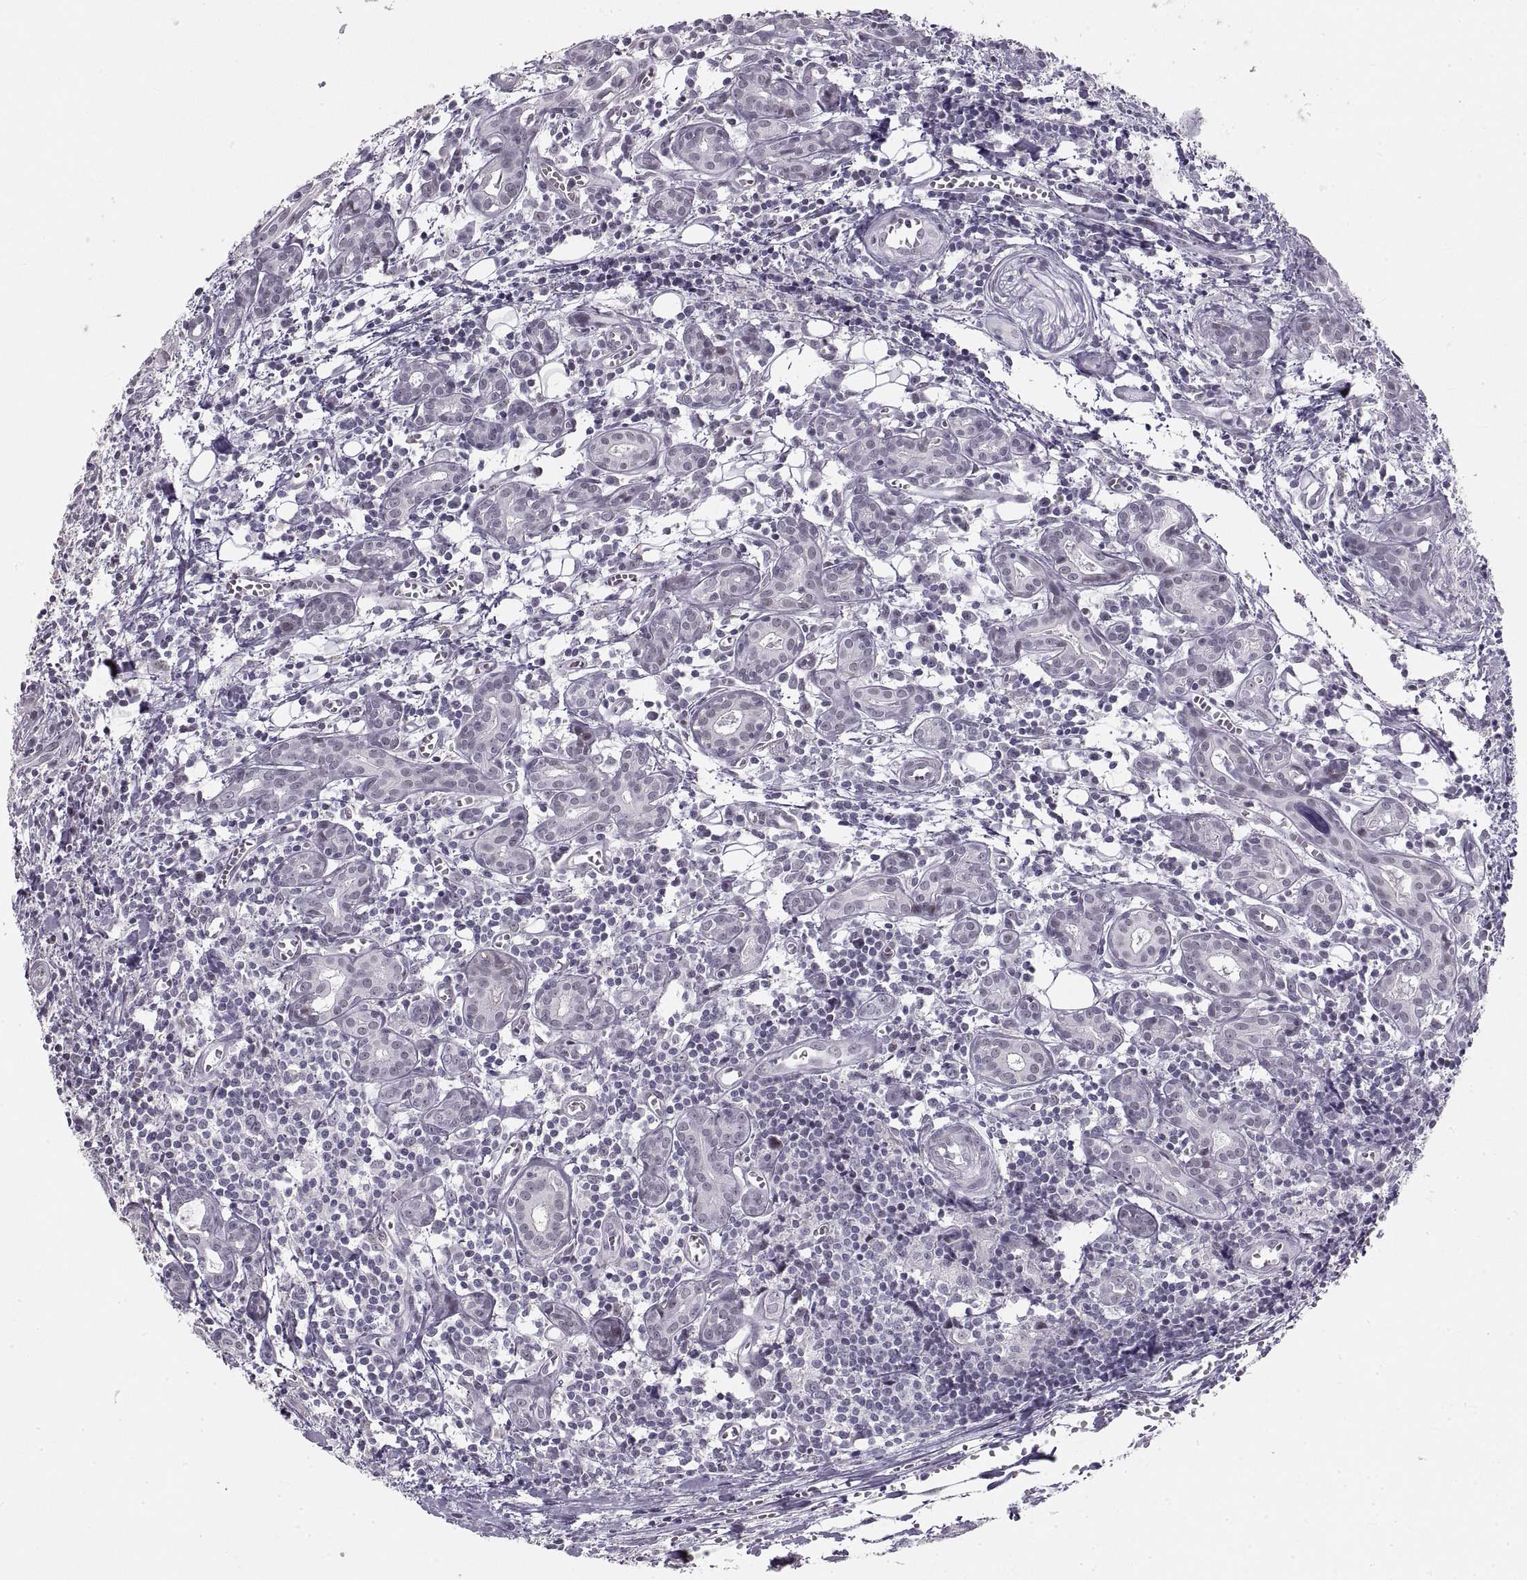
{"staining": {"intensity": "weak", "quantity": "<25%", "location": "nuclear"}, "tissue": "head and neck cancer", "cell_type": "Tumor cells", "image_type": "cancer", "snomed": [{"axis": "morphology", "description": "Adenocarcinoma, NOS"}, {"axis": "topography", "description": "Head-Neck"}], "caption": "An image of head and neck cancer (adenocarcinoma) stained for a protein displays no brown staining in tumor cells.", "gene": "NANOS3", "patient": {"sex": "male", "age": 76}}